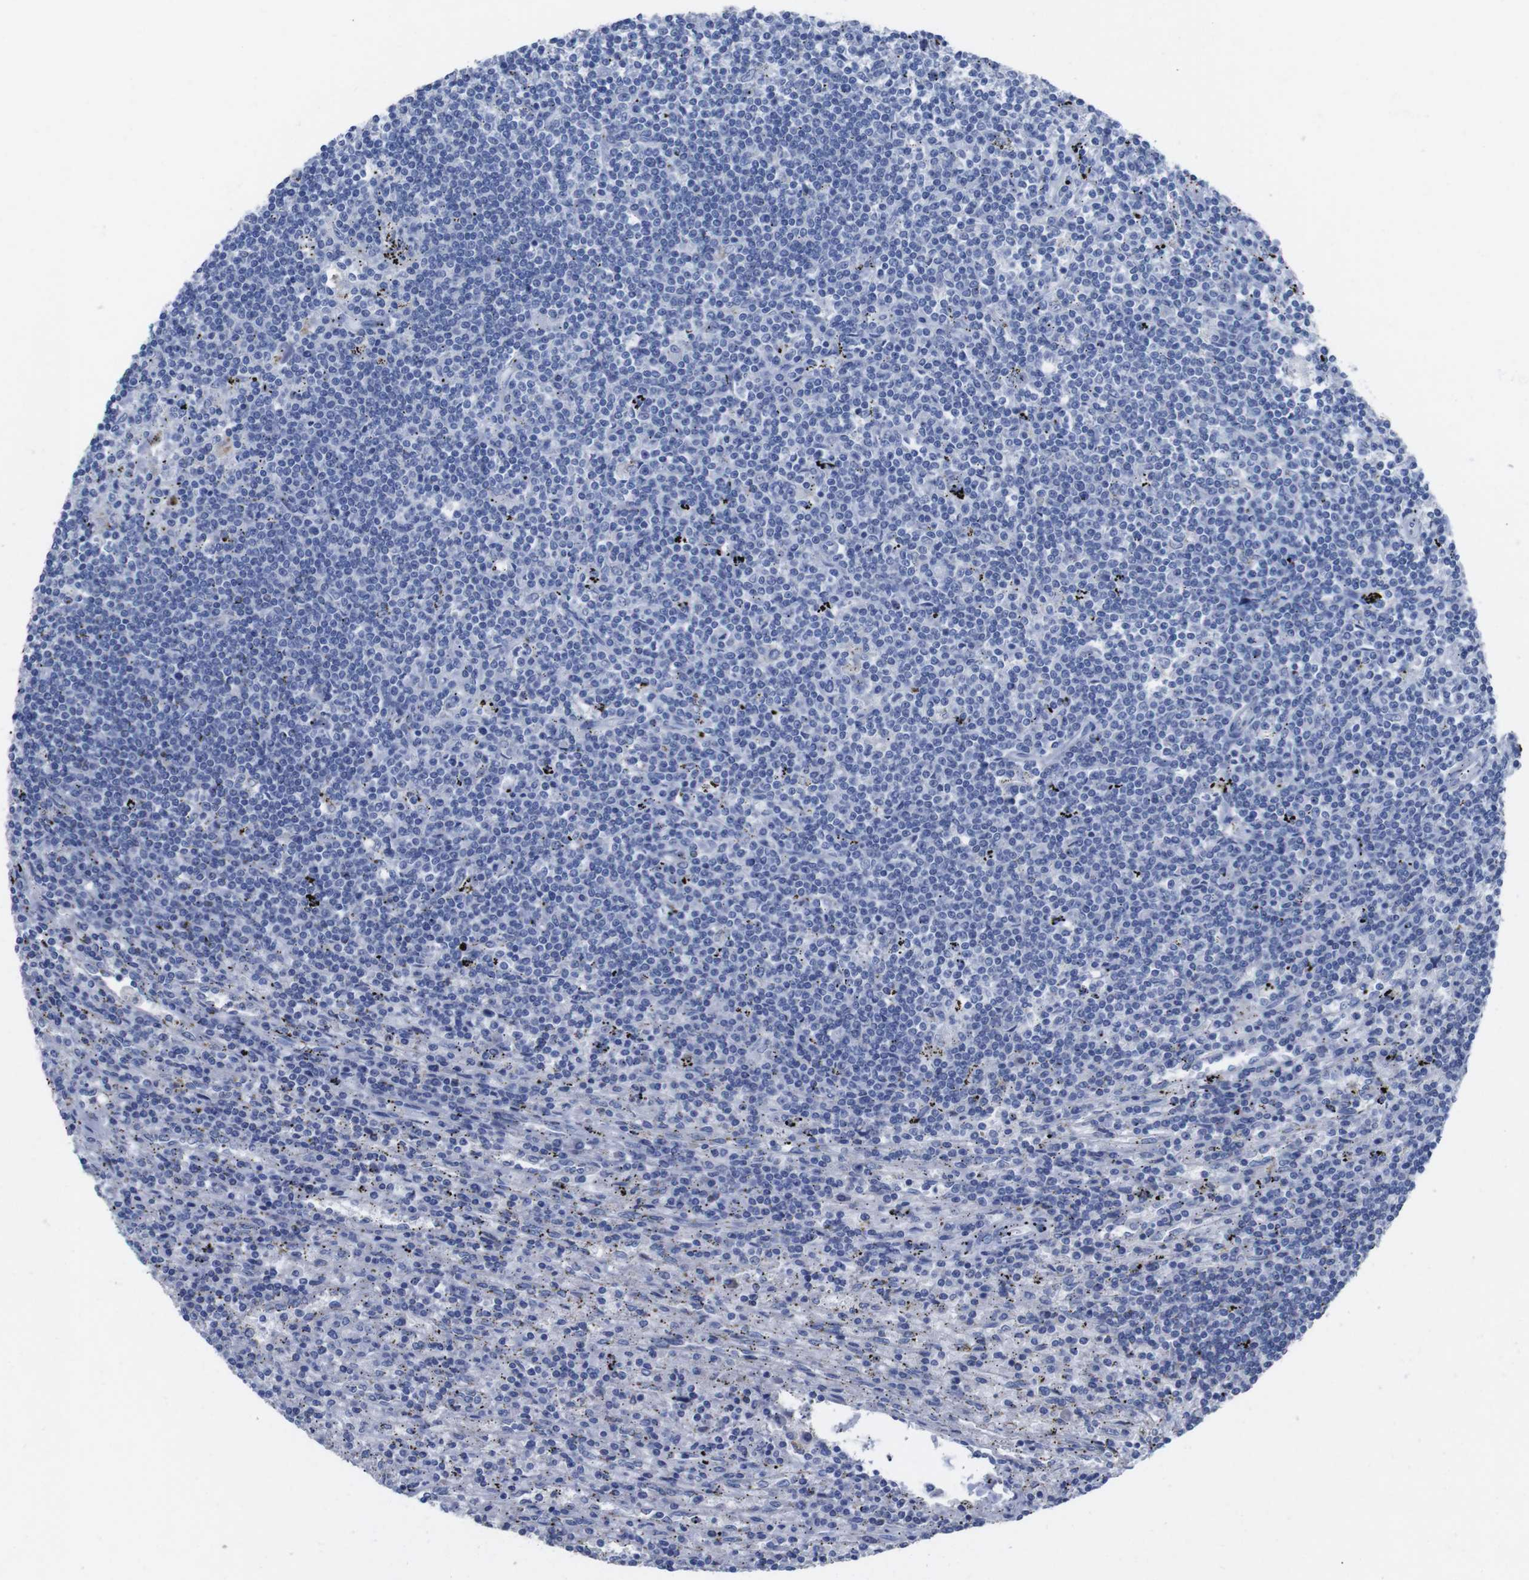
{"staining": {"intensity": "negative", "quantity": "none", "location": "none"}, "tissue": "lymphoma", "cell_type": "Tumor cells", "image_type": "cancer", "snomed": [{"axis": "morphology", "description": "Malignant lymphoma, non-Hodgkin's type, Low grade"}, {"axis": "topography", "description": "Spleen"}], "caption": "Immunohistochemistry (IHC) photomicrograph of lymphoma stained for a protein (brown), which displays no expression in tumor cells. (Brightfield microscopy of DAB (3,3'-diaminobenzidine) immunohistochemistry at high magnification).", "gene": "GJB2", "patient": {"sex": "male", "age": 76}}